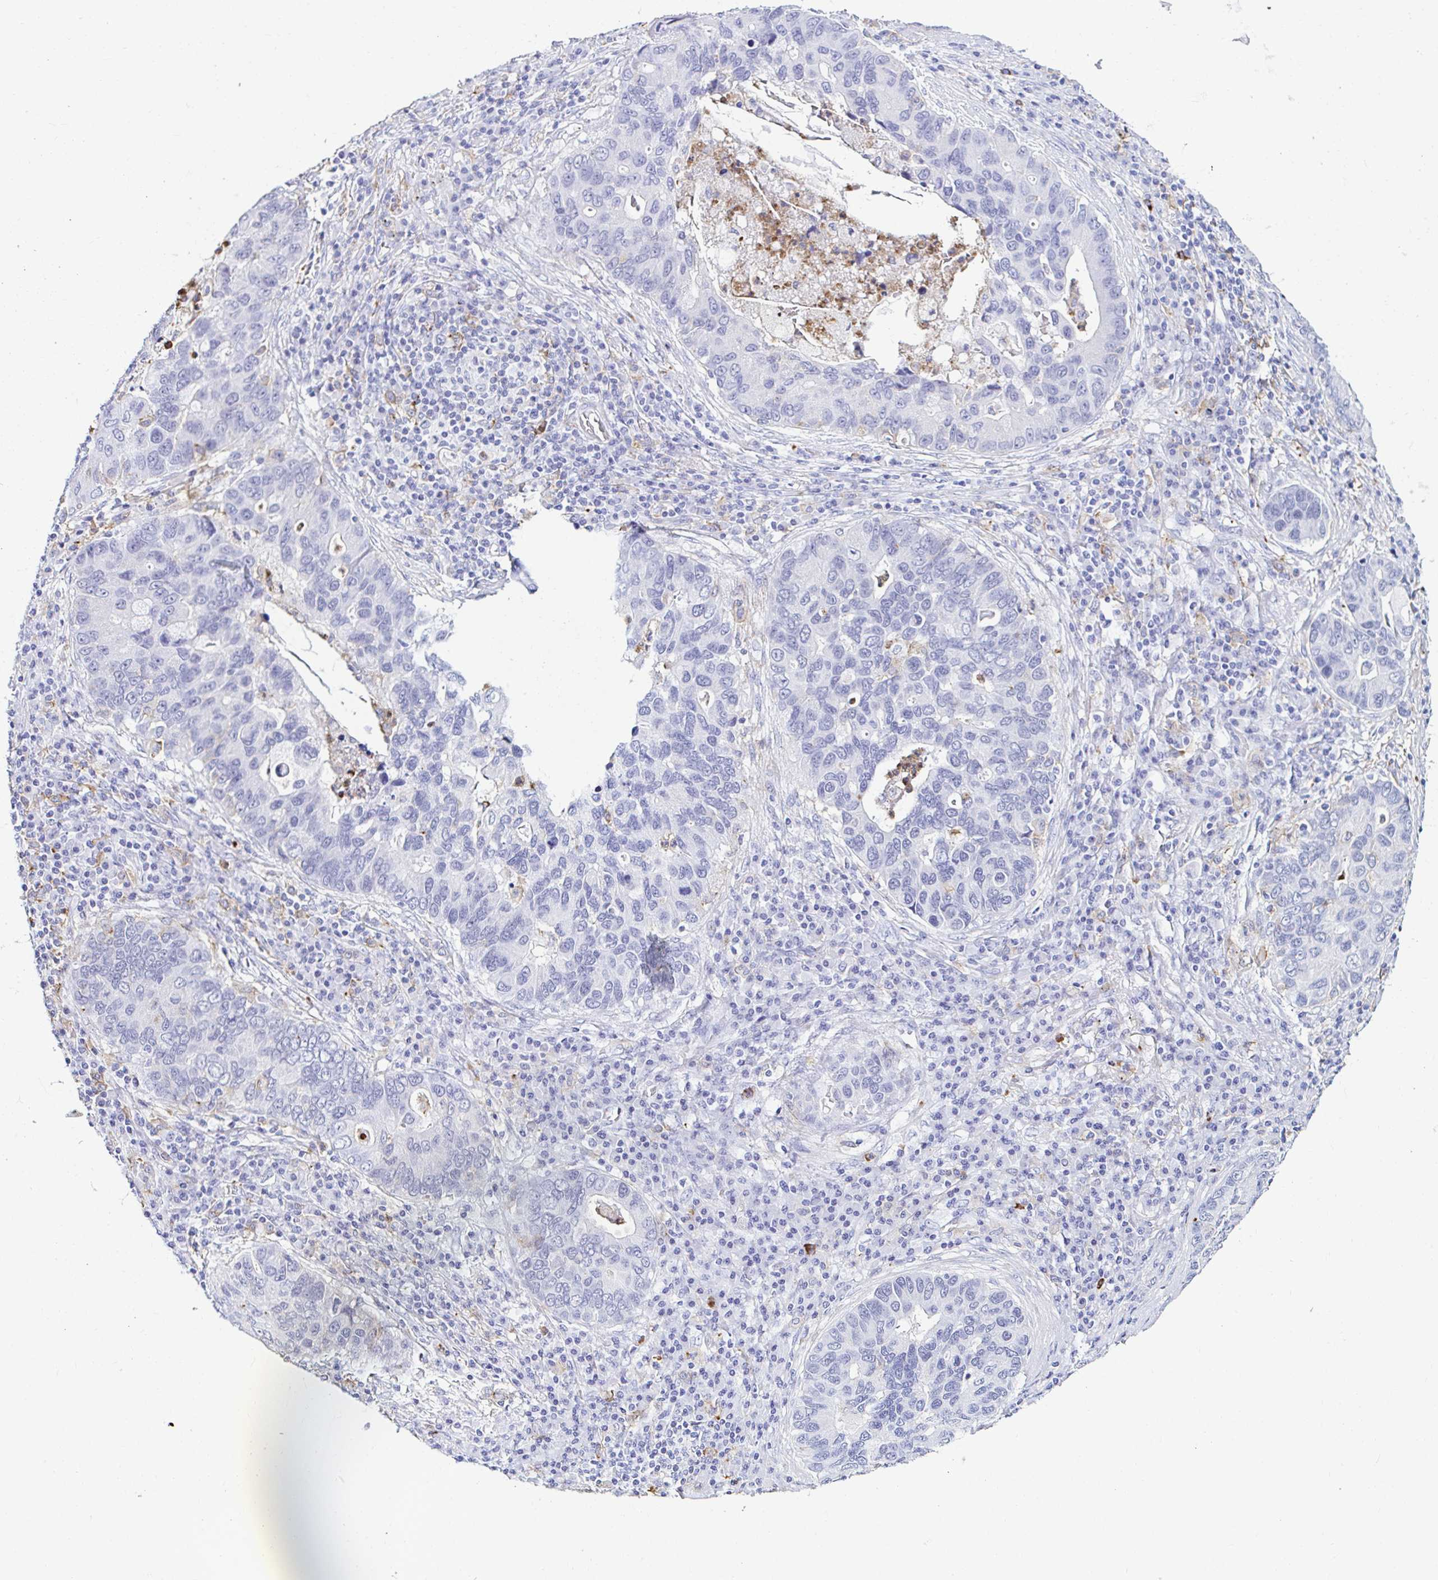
{"staining": {"intensity": "negative", "quantity": "none", "location": "none"}, "tissue": "lung cancer", "cell_type": "Tumor cells", "image_type": "cancer", "snomed": [{"axis": "morphology", "description": "Adenocarcinoma, NOS"}, {"axis": "morphology", "description": "Adenocarcinoma, metastatic, NOS"}, {"axis": "topography", "description": "Lymph node"}, {"axis": "topography", "description": "Lung"}], "caption": "Immunohistochemical staining of human lung metastatic adenocarcinoma exhibits no significant staining in tumor cells.", "gene": "CYBB", "patient": {"sex": "female", "age": 54}}